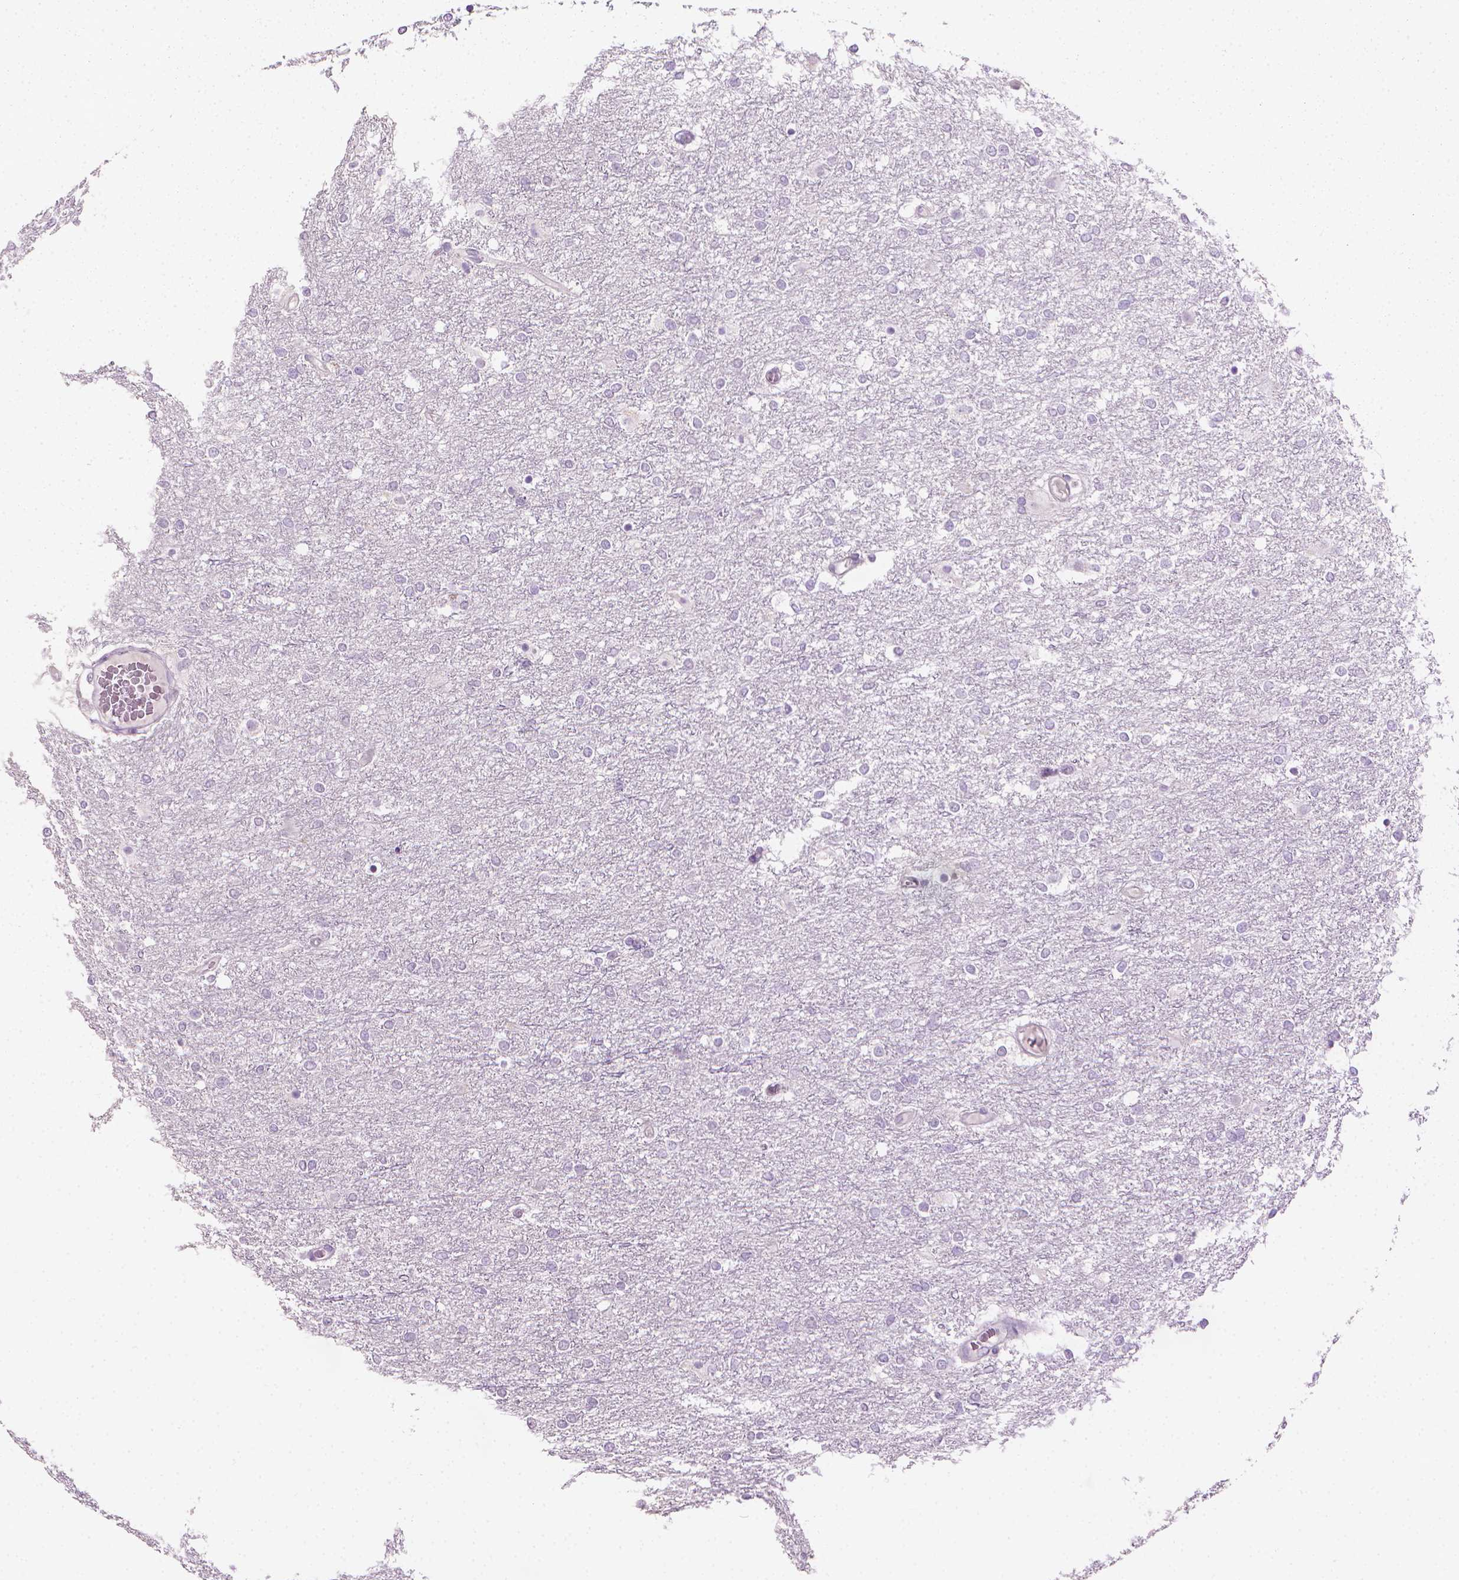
{"staining": {"intensity": "negative", "quantity": "none", "location": "none"}, "tissue": "glioma", "cell_type": "Tumor cells", "image_type": "cancer", "snomed": [{"axis": "morphology", "description": "Glioma, malignant, High grade"}, {"axis": "topography", "description": "Brain"}], "caption": "DAB (3,3'-diaminobenzidine) immunohistochemical staining of glioma exhibits no significant staining in tumor cells.", "gene": "MLANA", "patient": {"sex": "female", "age": 61}}